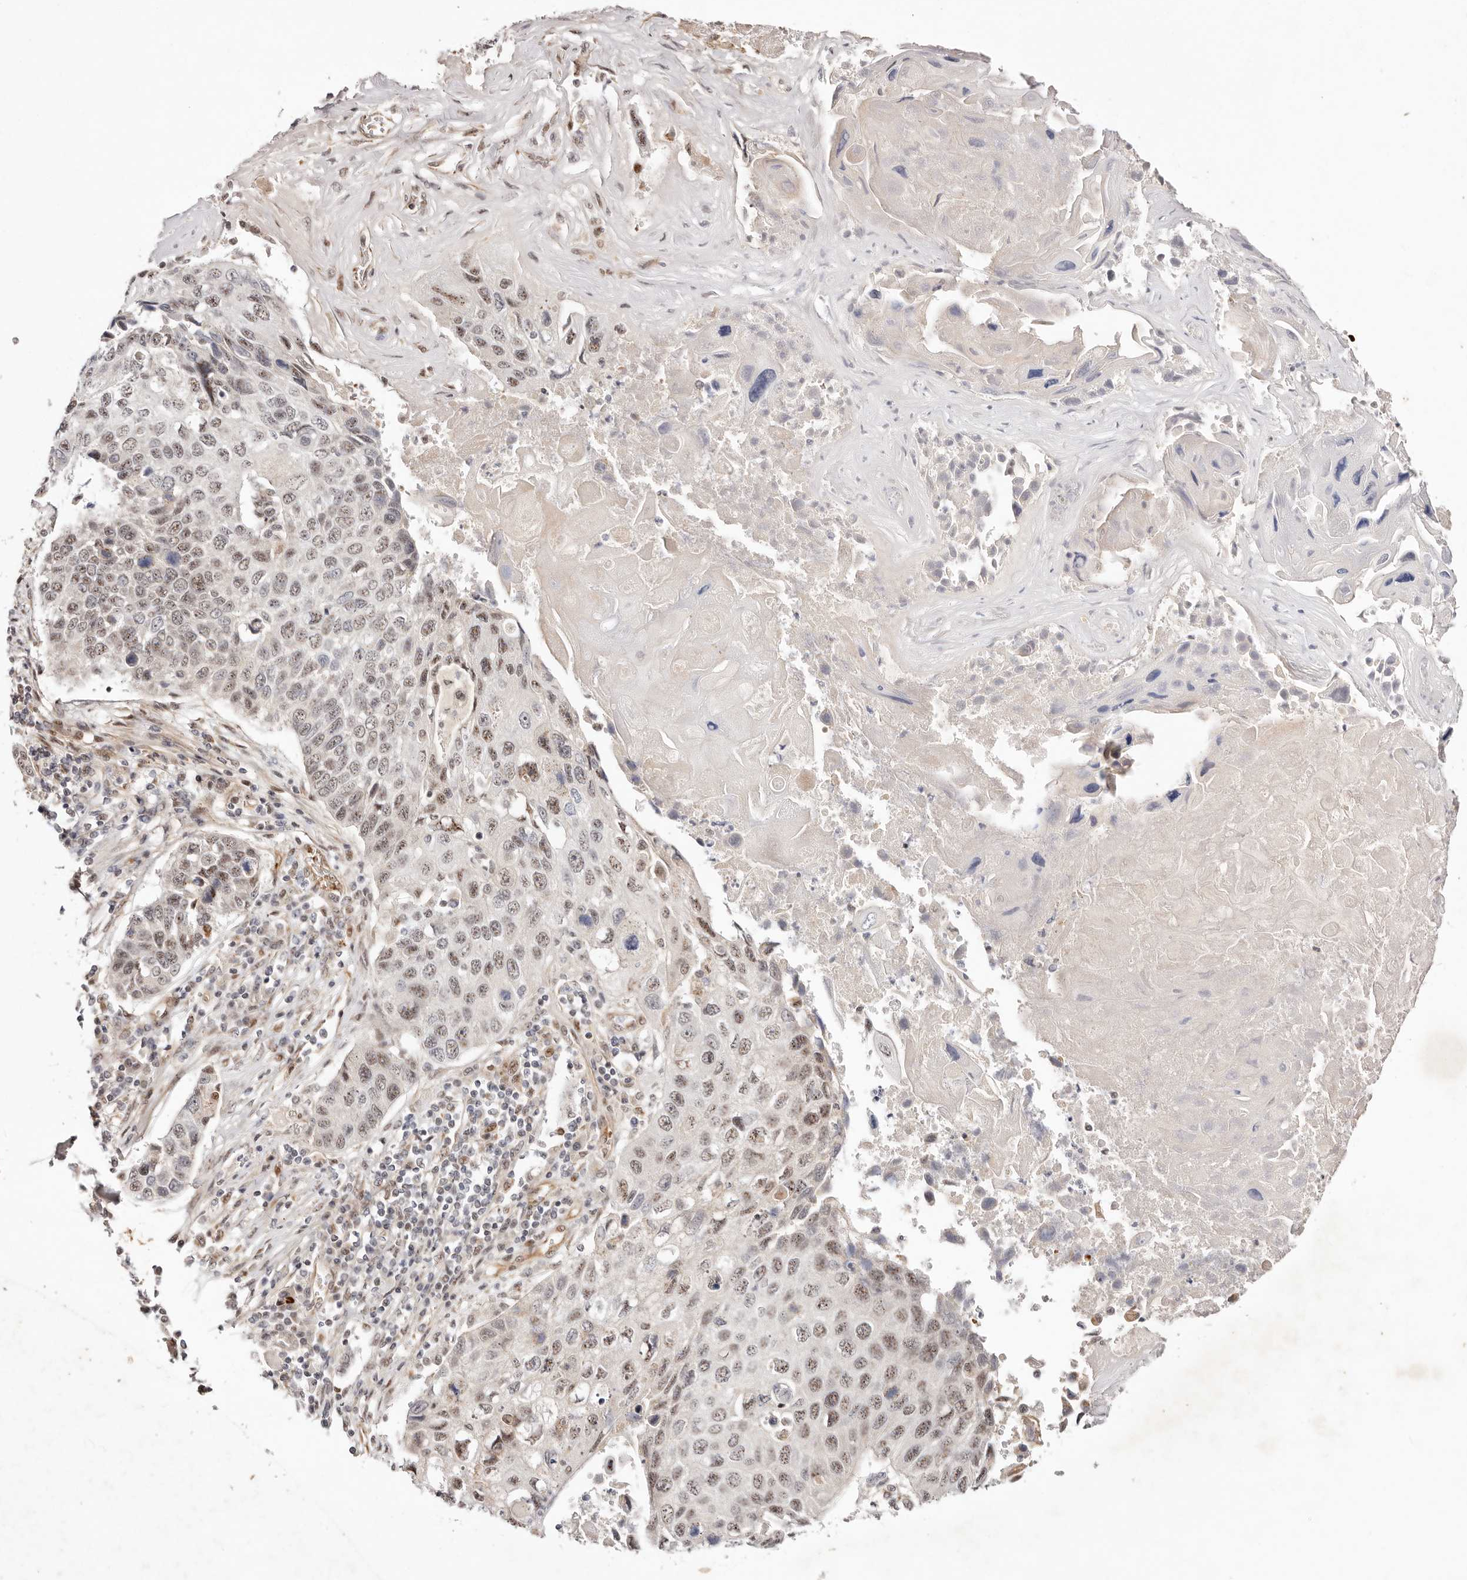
{"staining": {"intensity": "moderate", "quantity": ">75%", "location": "nuclear"}, "tissue": "lung cancer", "cell_type": "Tumor cells", "image_type": "cancer", "snomed": [{"axis": "morphology", "description": "Squamous cell carcinoma, NOS"}, {"axis": "topography", "description": "Lung"}], "caption": "Protein staining demonstrates moderate nuclear expression in approximately >75% of tumor cells in lung cancer.", "gene": "WRN", "patient": {"sex": "male", "age": 61}}